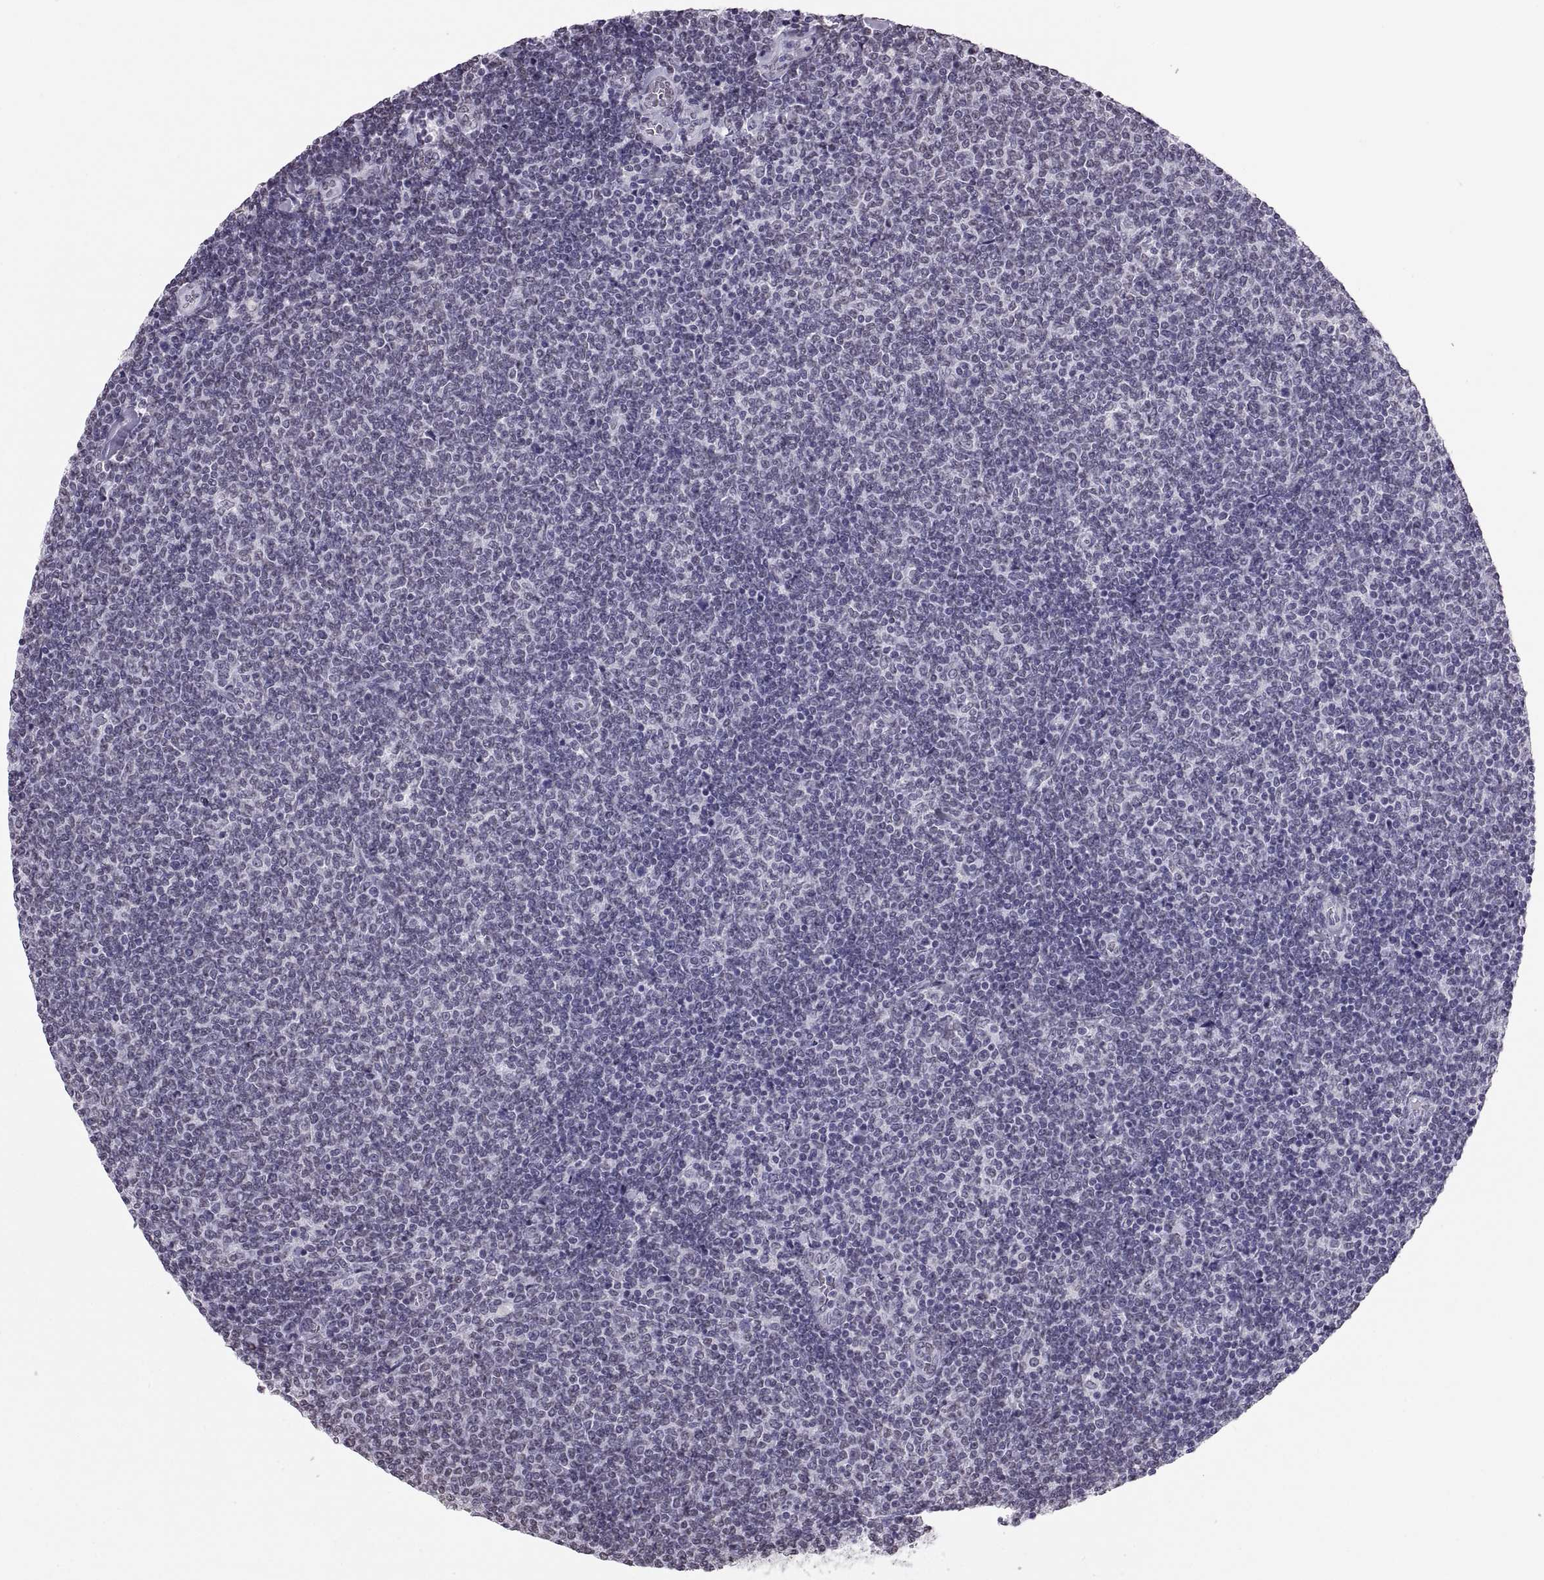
{"staining": {"intensity": "negative", "quantity": "none", "location": "none"}, "tissue": "lymphoma", "cell_type": "Tumor cells", "image_type": "cancer", "snomed": [{"axis": "morphology", "description": "Malignant lymphoma, non-Hodgkin's type, Low grade"}, {"axis": "topography", "description": "Lymph node"}], "caption": "A micrograph of human malignant lymphoma, non-Hodgkin's type (low-grade) is negative for staining in tumor cells.", "gene": "CARTPT", "patient": {"sex": "male", "age": 52}}